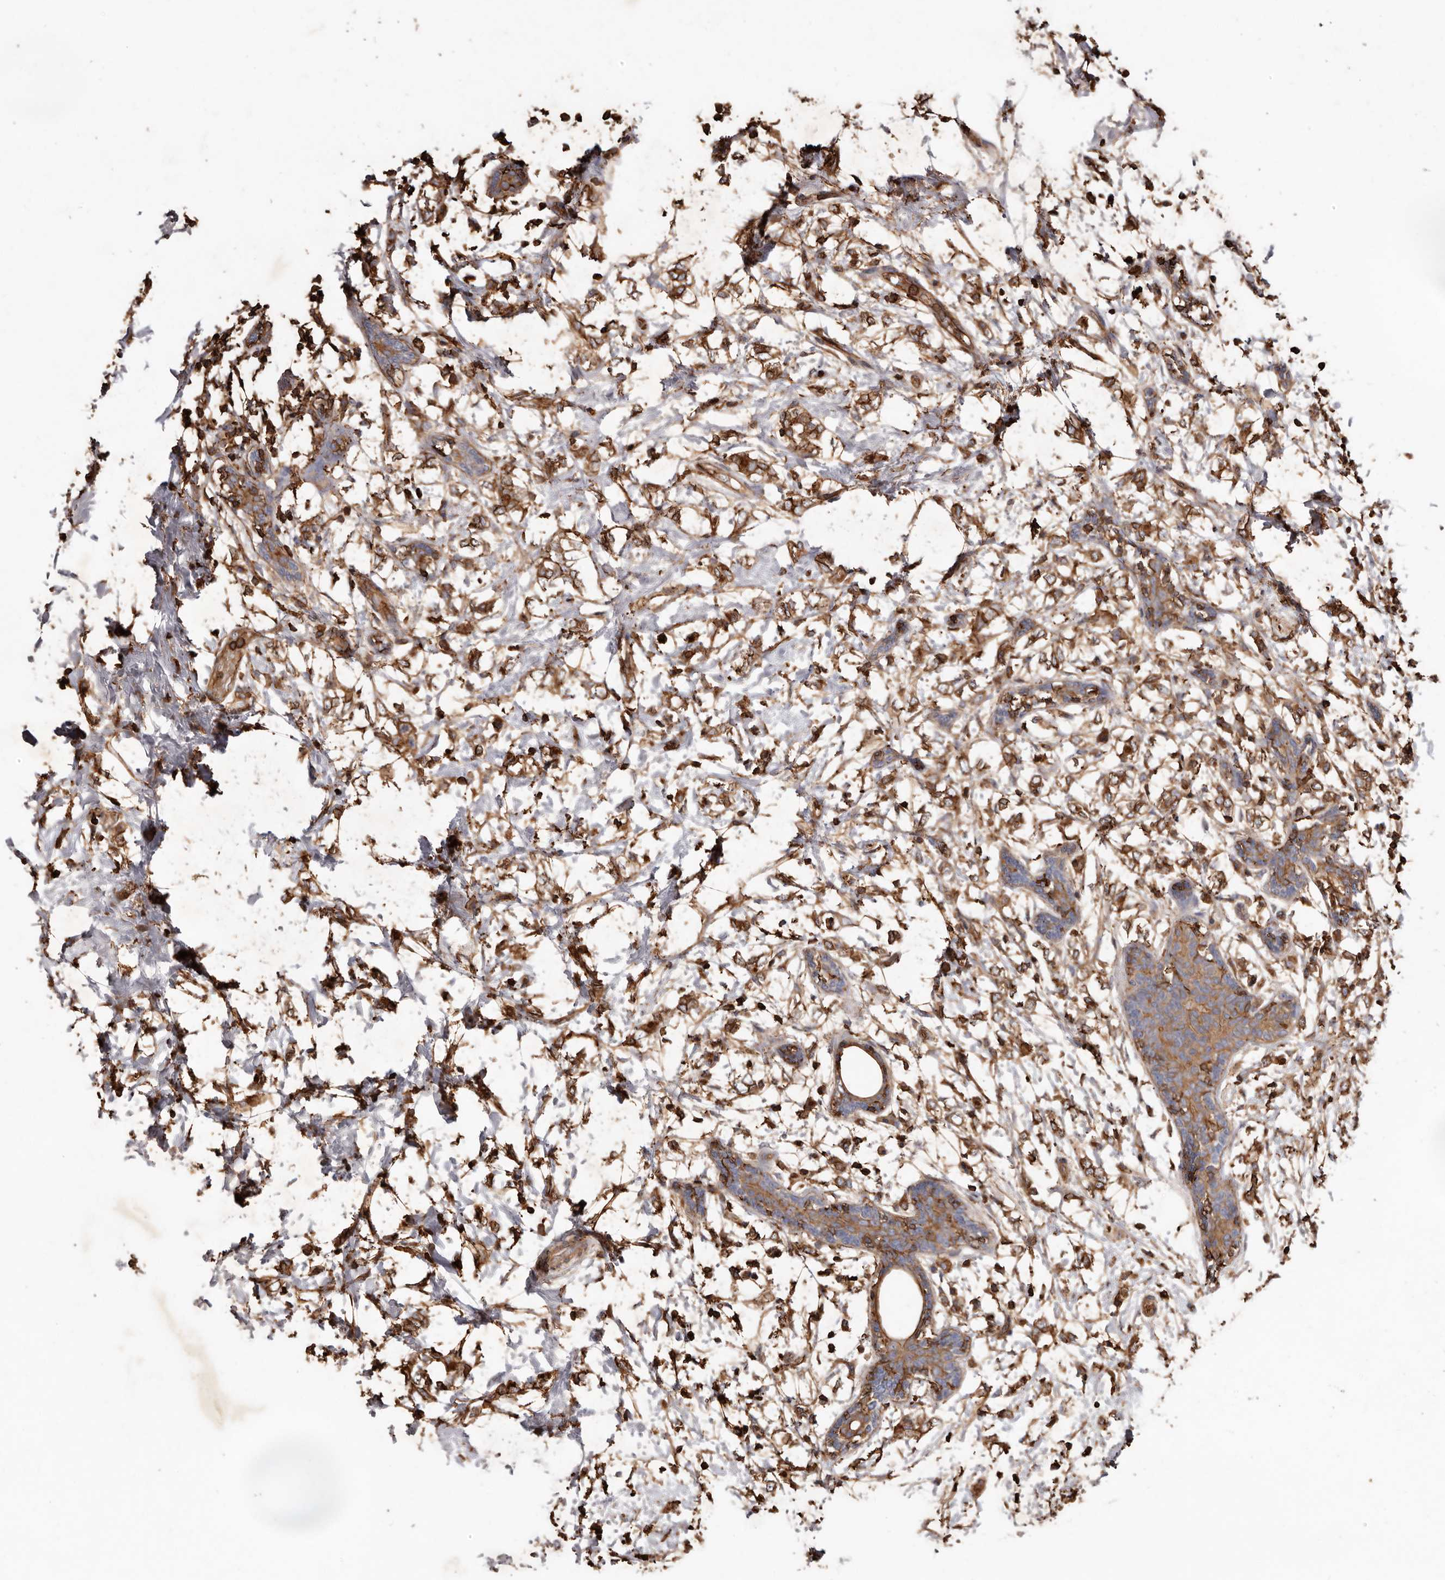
{"staining": {"intensity": "moderate", "quantity": ">75%", "location": "cytoplasmic/membranous"}, "tissue": "breast cancer", "cell_type": "Tumor cells", "image_type": "cancer", "snomed": [{"axis": "morphology", "description": "Normal tissue, NOS"}, {"axis": "morphology", "description": "Lobular carcinoma"}, {"axis": "topography", "description": "Breast"}], "caption": "Immunohistochemistry (IHC) photomicrograph of human breast cancer stained for a protein (brown), which displays medium levels of moderate cytoplasmic/membranous expression in approximately >75% of tumor cells.", "gene": "COQ8B", "patient": {"sex": "female", "age": 47}}